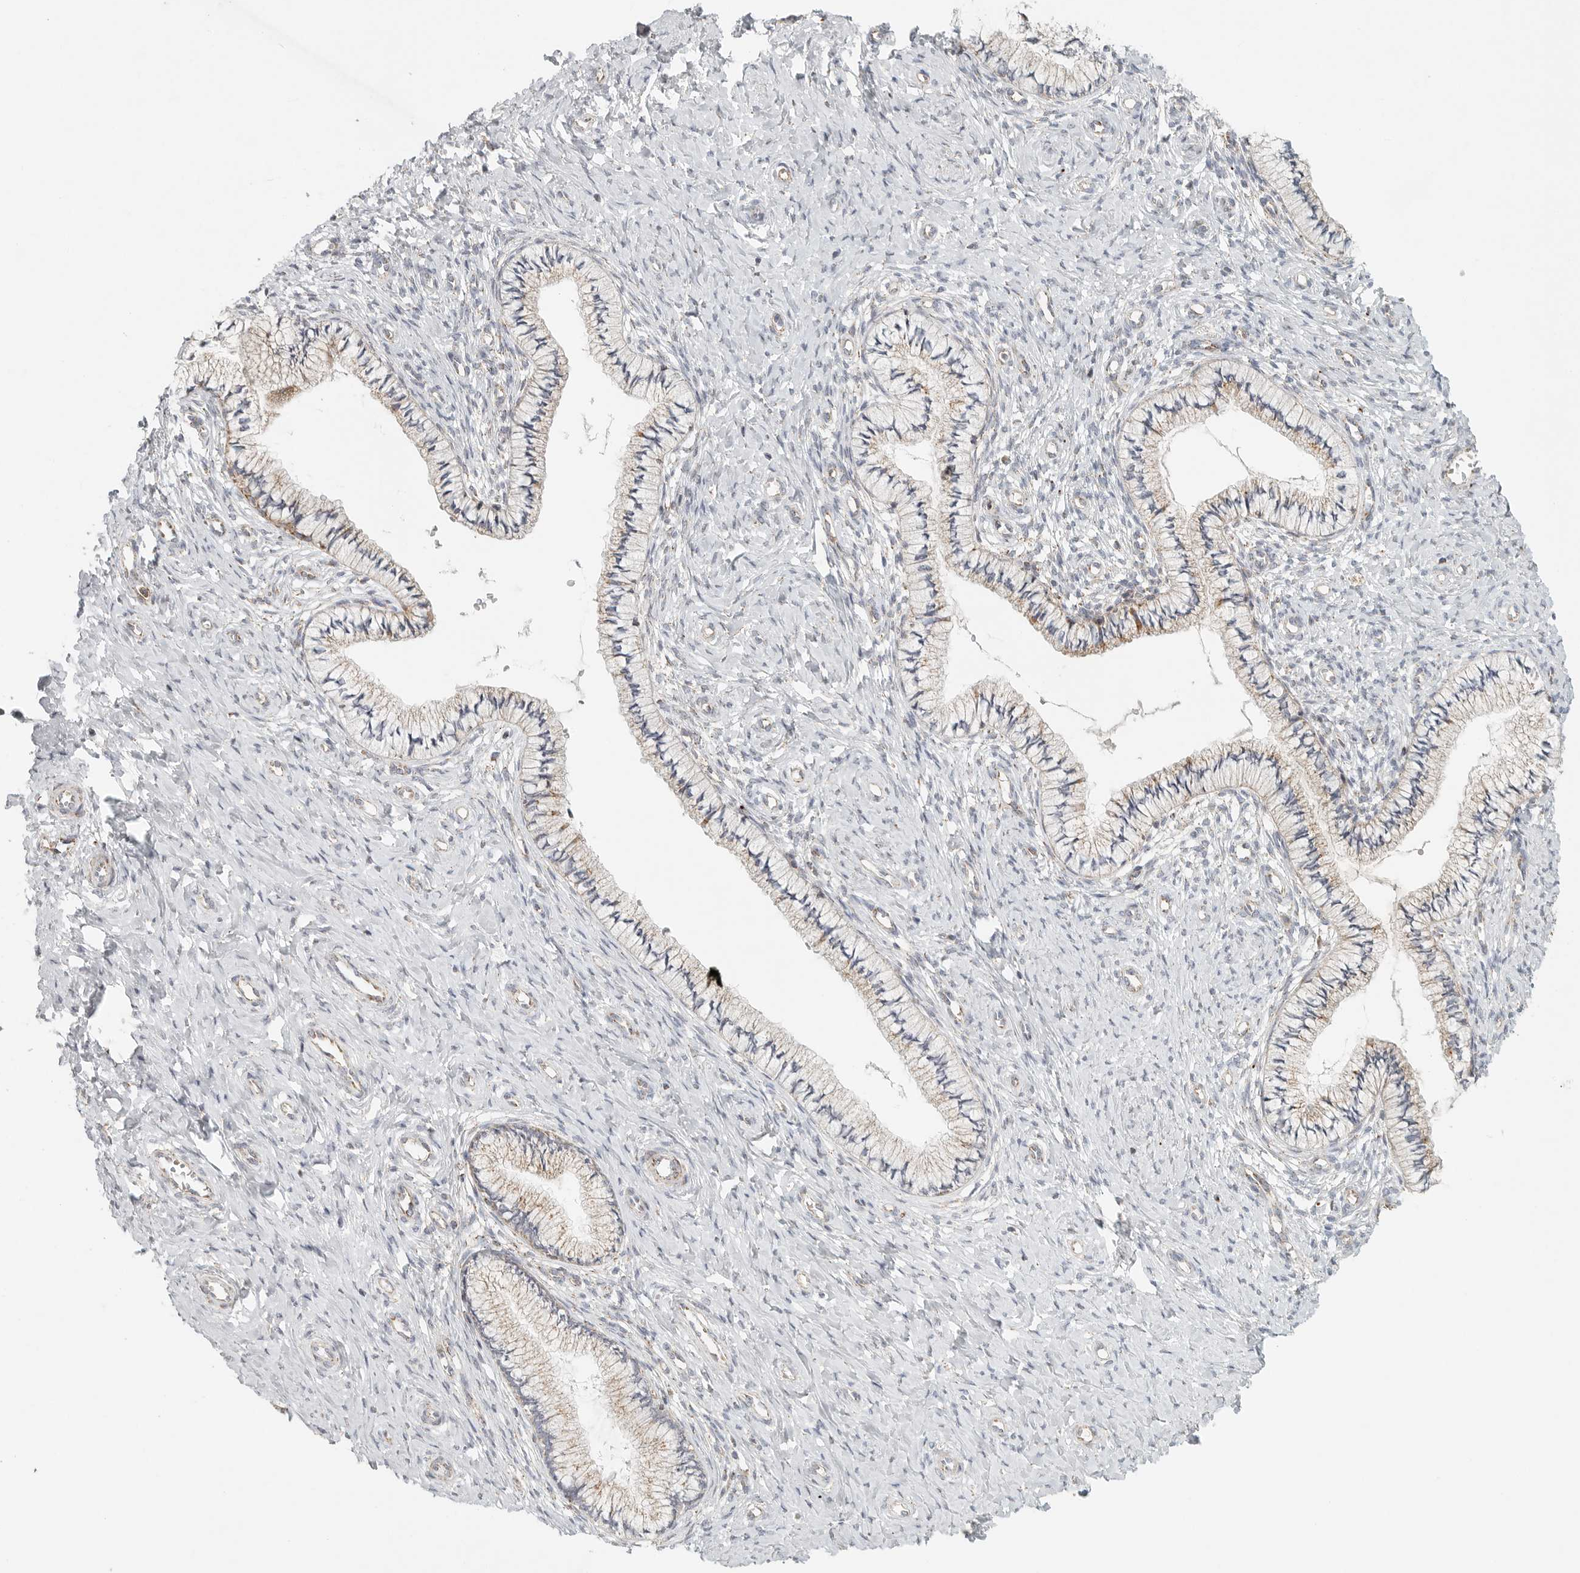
{"staining": {"intensity": "weak", "quantity": "<25%", "location": "cytoplasmic/membranous"}, "tissue": "cervix", "cell_type": "Glandular cells", "image_type": "normal", "snomed": [{"axis": "morphology", "description": "Normal tissue, NOS"}, {"axis": "topography", "description": "Cervix"}], "caption": "This is an immunohistochemistry (IHC) photomicrograph of unremarkable cervix. There is no staining in glandular cells.", "gene": "SLC25A26", "patient": {"sex": "female", "age": 36}}